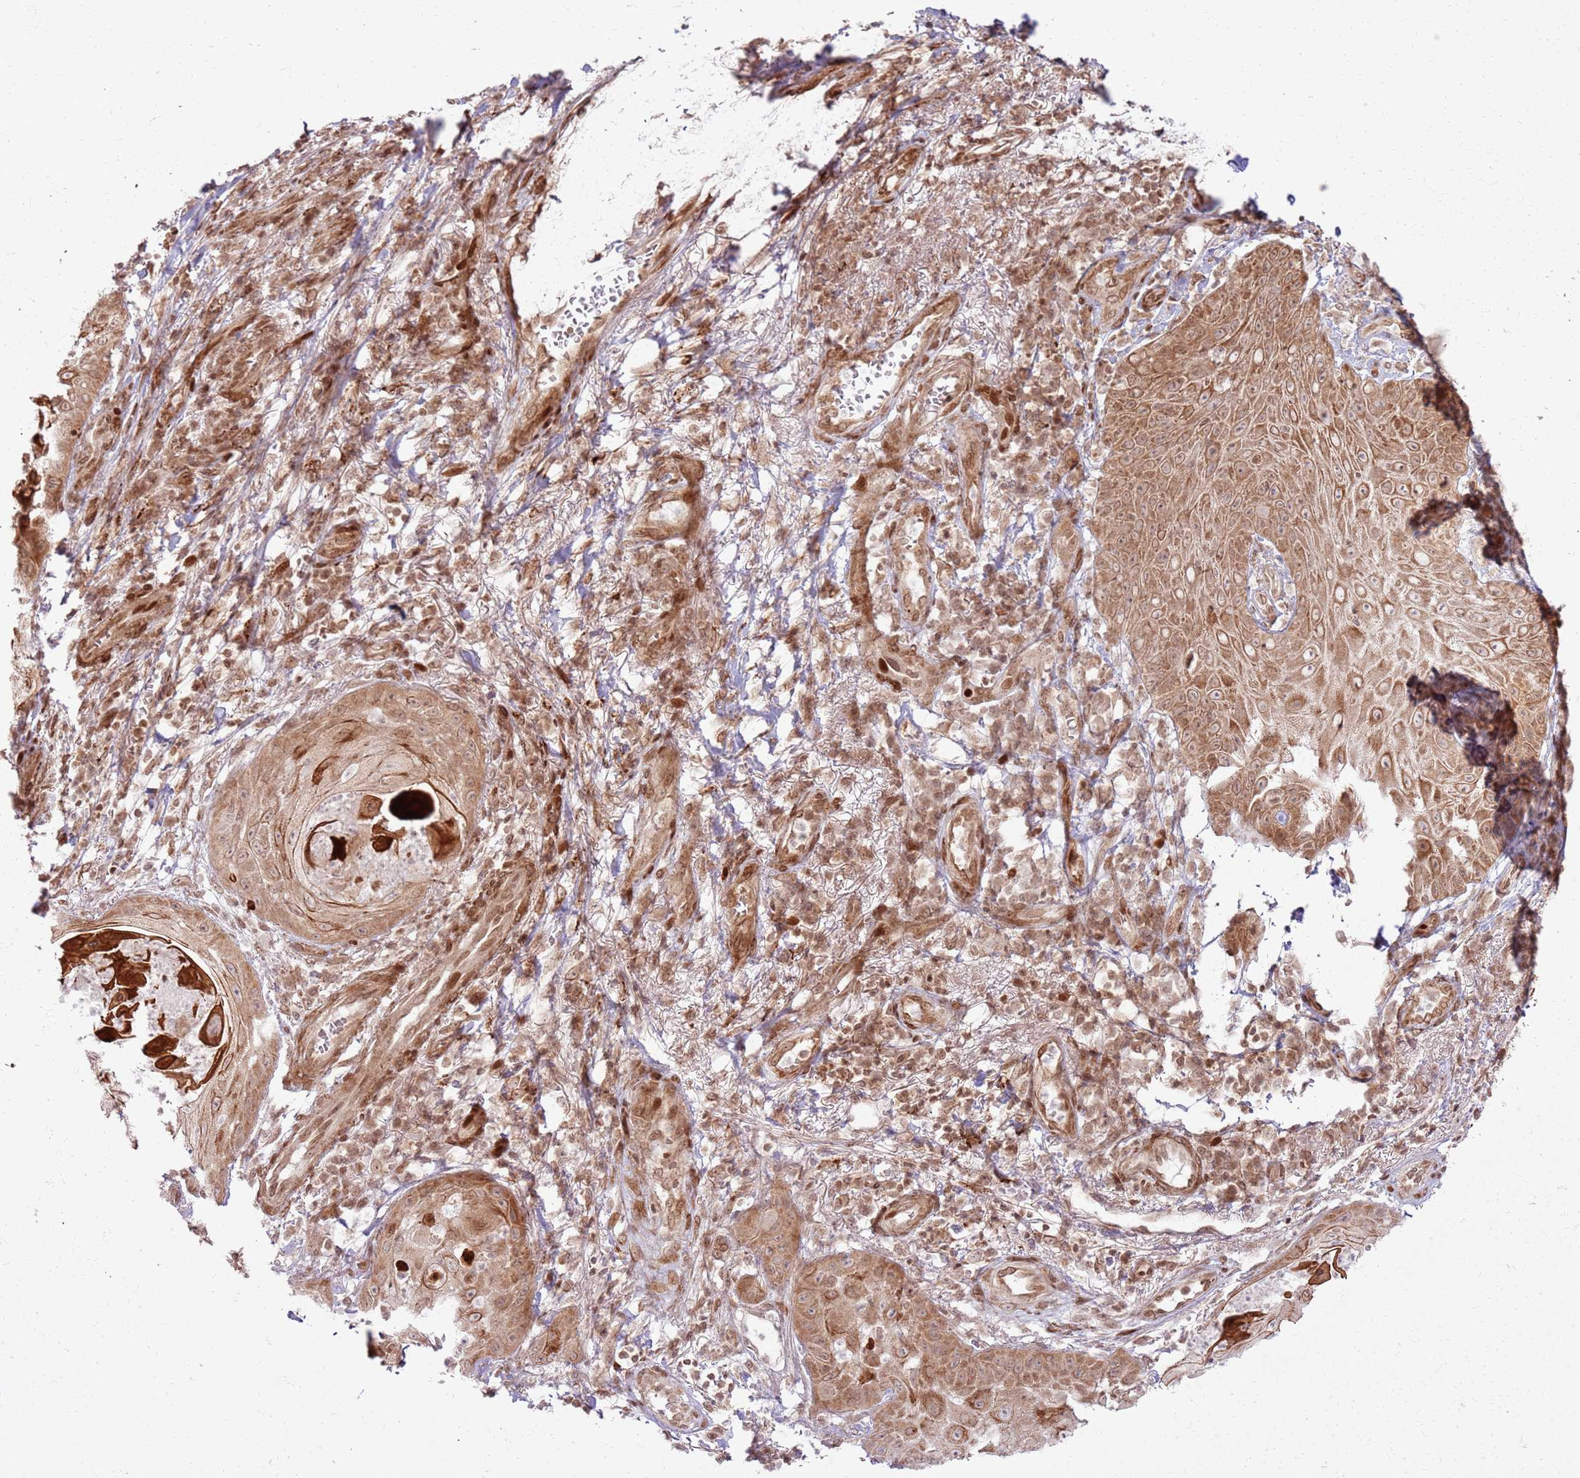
{"staining": {"intensity": "moderate", "quantity": ">75%", "location": "cytoplasmic/membranous,nuclear"}, "tissue": "skin cancer", "cell_type": "Tumor cells", "image_type": "cancer", "snomed": [{"axis": "morphology", "description": "Squamous cell carcinoma, NOS"}, {"axis": "topography", "description": "Skin"}], "caption": "High-power microscopy captured an immunohistochemistry (IHC) histopathology image of skin cancer (squamous cell carcinoma), revealing moderate cytoplasmic/membranous and nuclear staining in approximately >75% of tumor cells.", "gene": "KLHL36", "patient": {"sex": "male", "age": 70}}